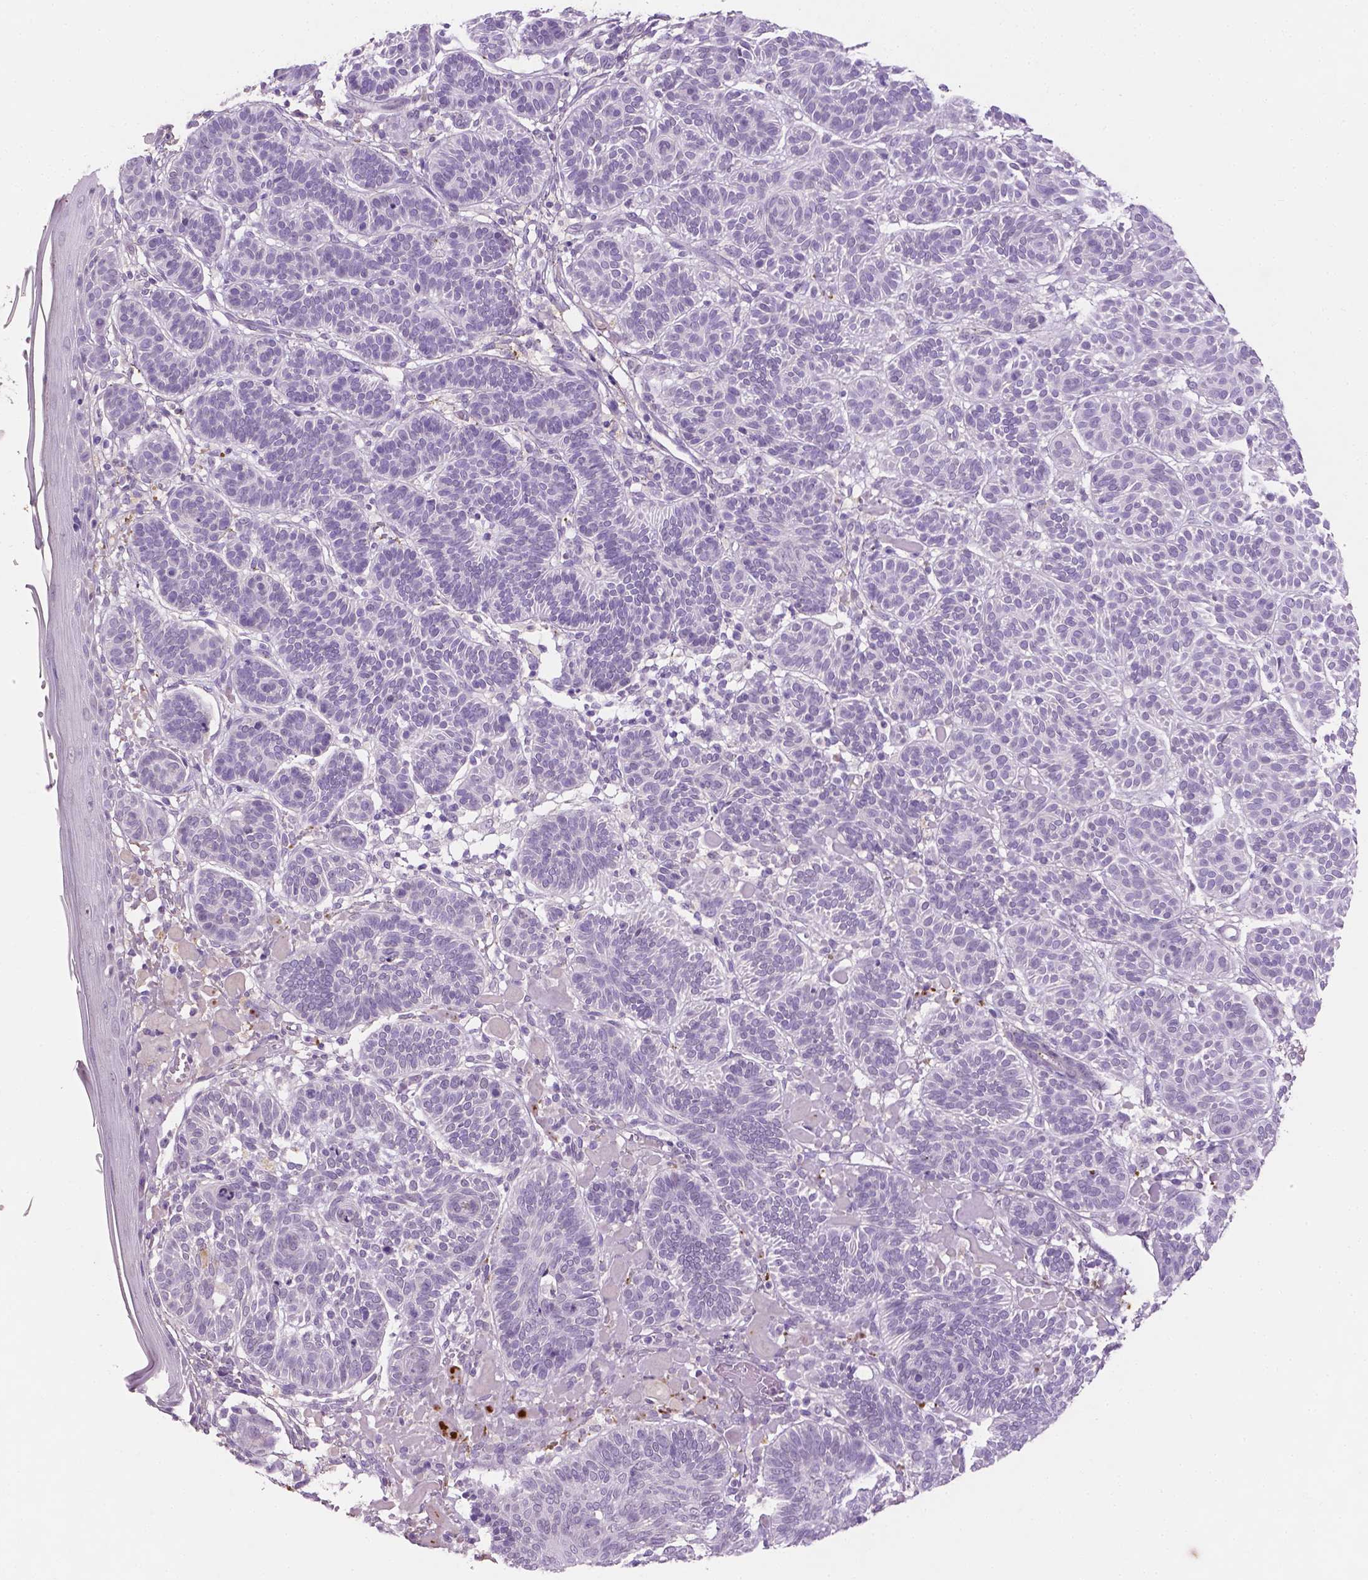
{"staining": {"intensity": "negative", "quantity": "none", "location": "none"}, "tissue": "skin cancer", "cell_type": "Tumor cells", "image_type": "cancer", "snomed": [{"axis": "morphology", "description": "Basal cell carcinoma"}, {"axis": "topography", "description": "Skin"}], "caption": "Human skin basal cell carcinoma stained for a protein using IHC exhibits no expression in tumor cells.", "gene": "DLG2", "patient": {"sex": "male", "age": 85}}